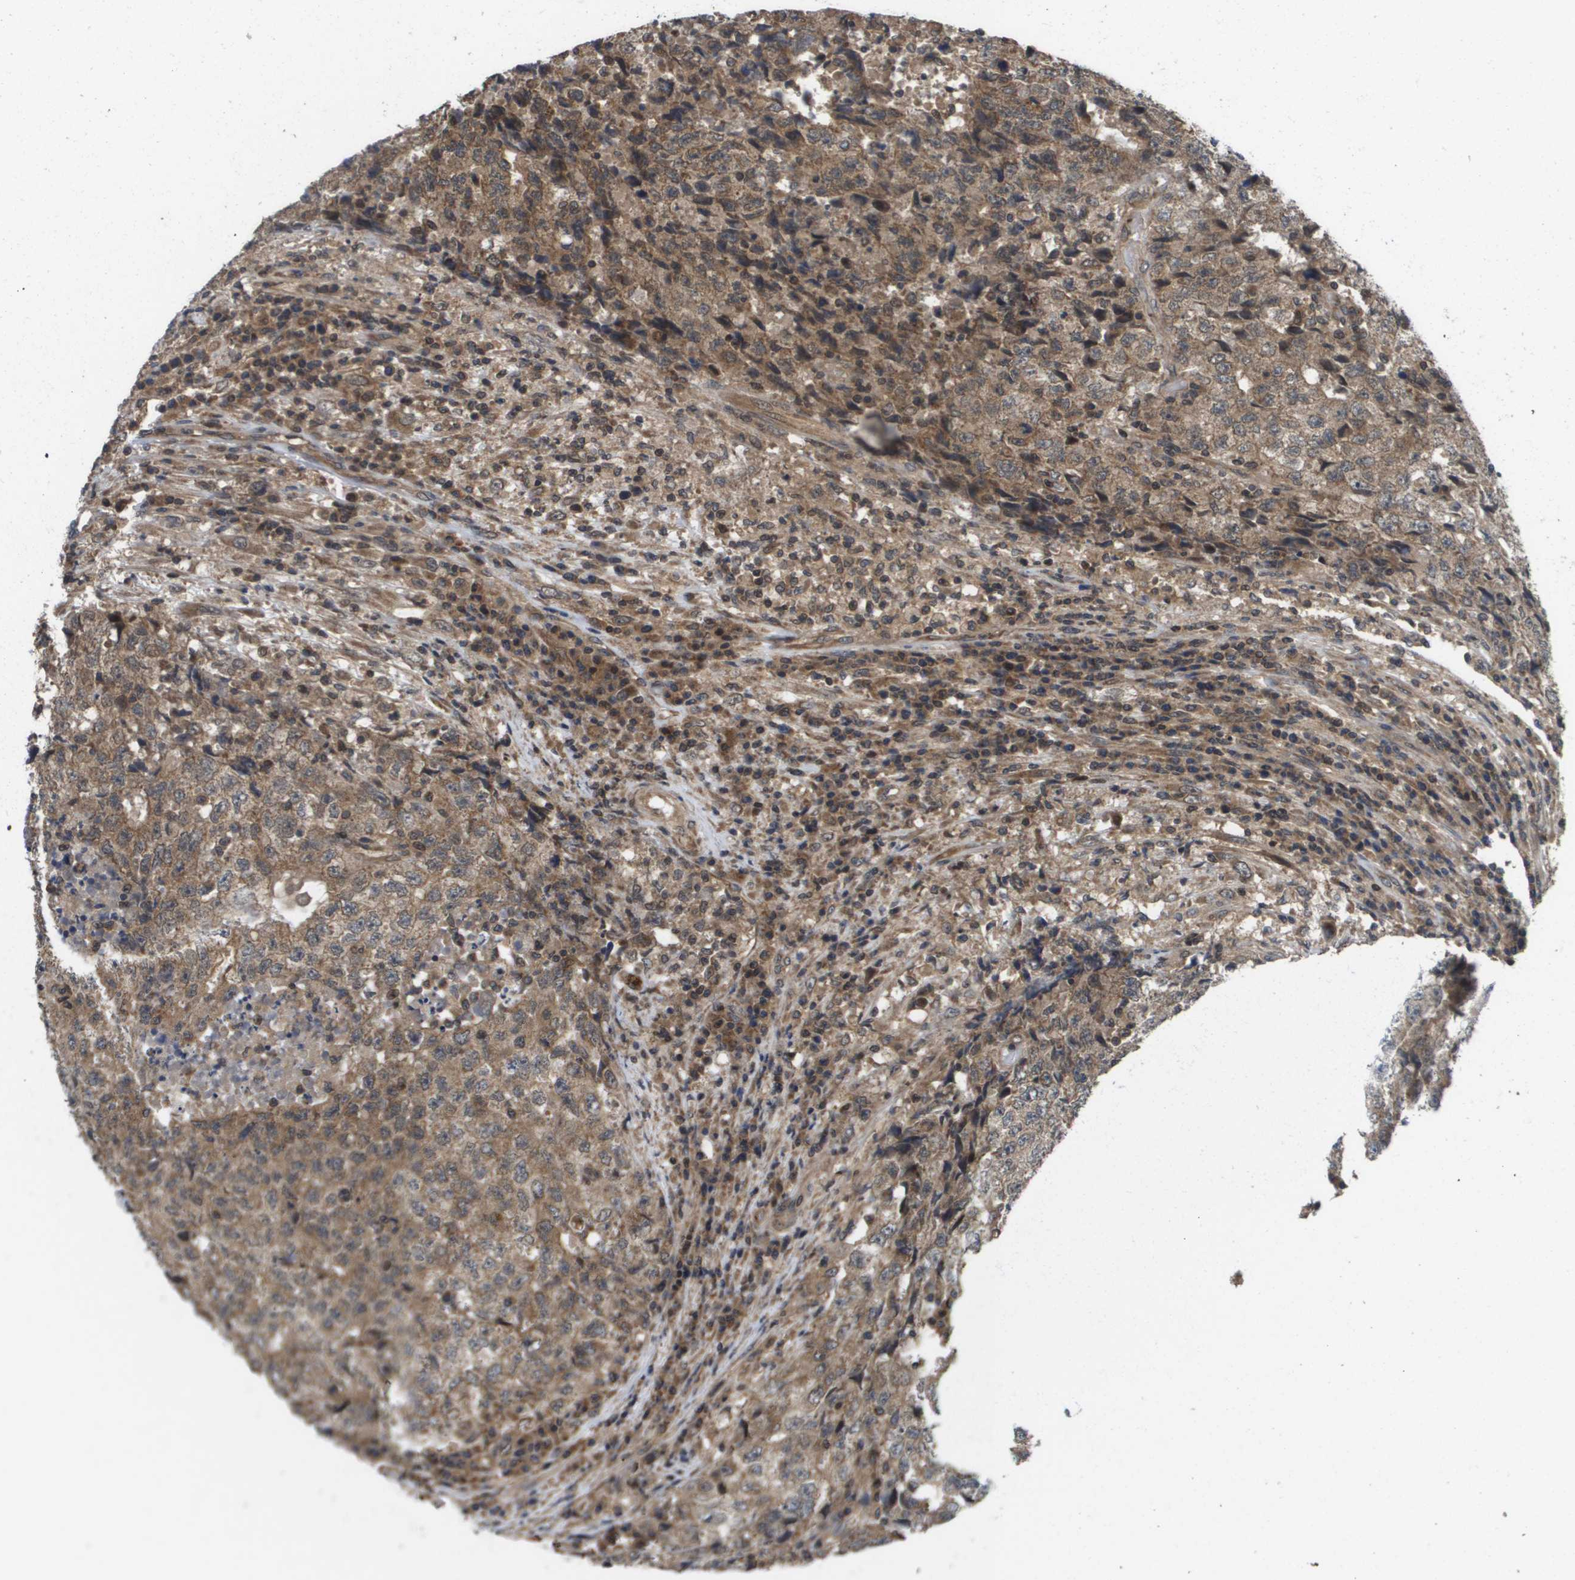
{"staining": {"intensity": "moderate", "quantity": ">75%", "location": "cytoplasmic/membranous"}, "tissue": "testis cancer", "cell_type": "Tumor cells", "image_type": "cancer", "snomed": [{"axis": "morphology", "description": "Necrosis, NOS"}, {"axis": "morphology", "description": "Carcinoma, Embryonal, NOS"}, {"axis": "topography", "description": "Testis"}], "caption": "An image of human testis cancer (embryonal carcinoma) stained for a protein shows moderate cytoplasmic/membranous brown staining in tumor cells.", "gene": "RBM38", "patient": {"sex": "male", "age": 19}}